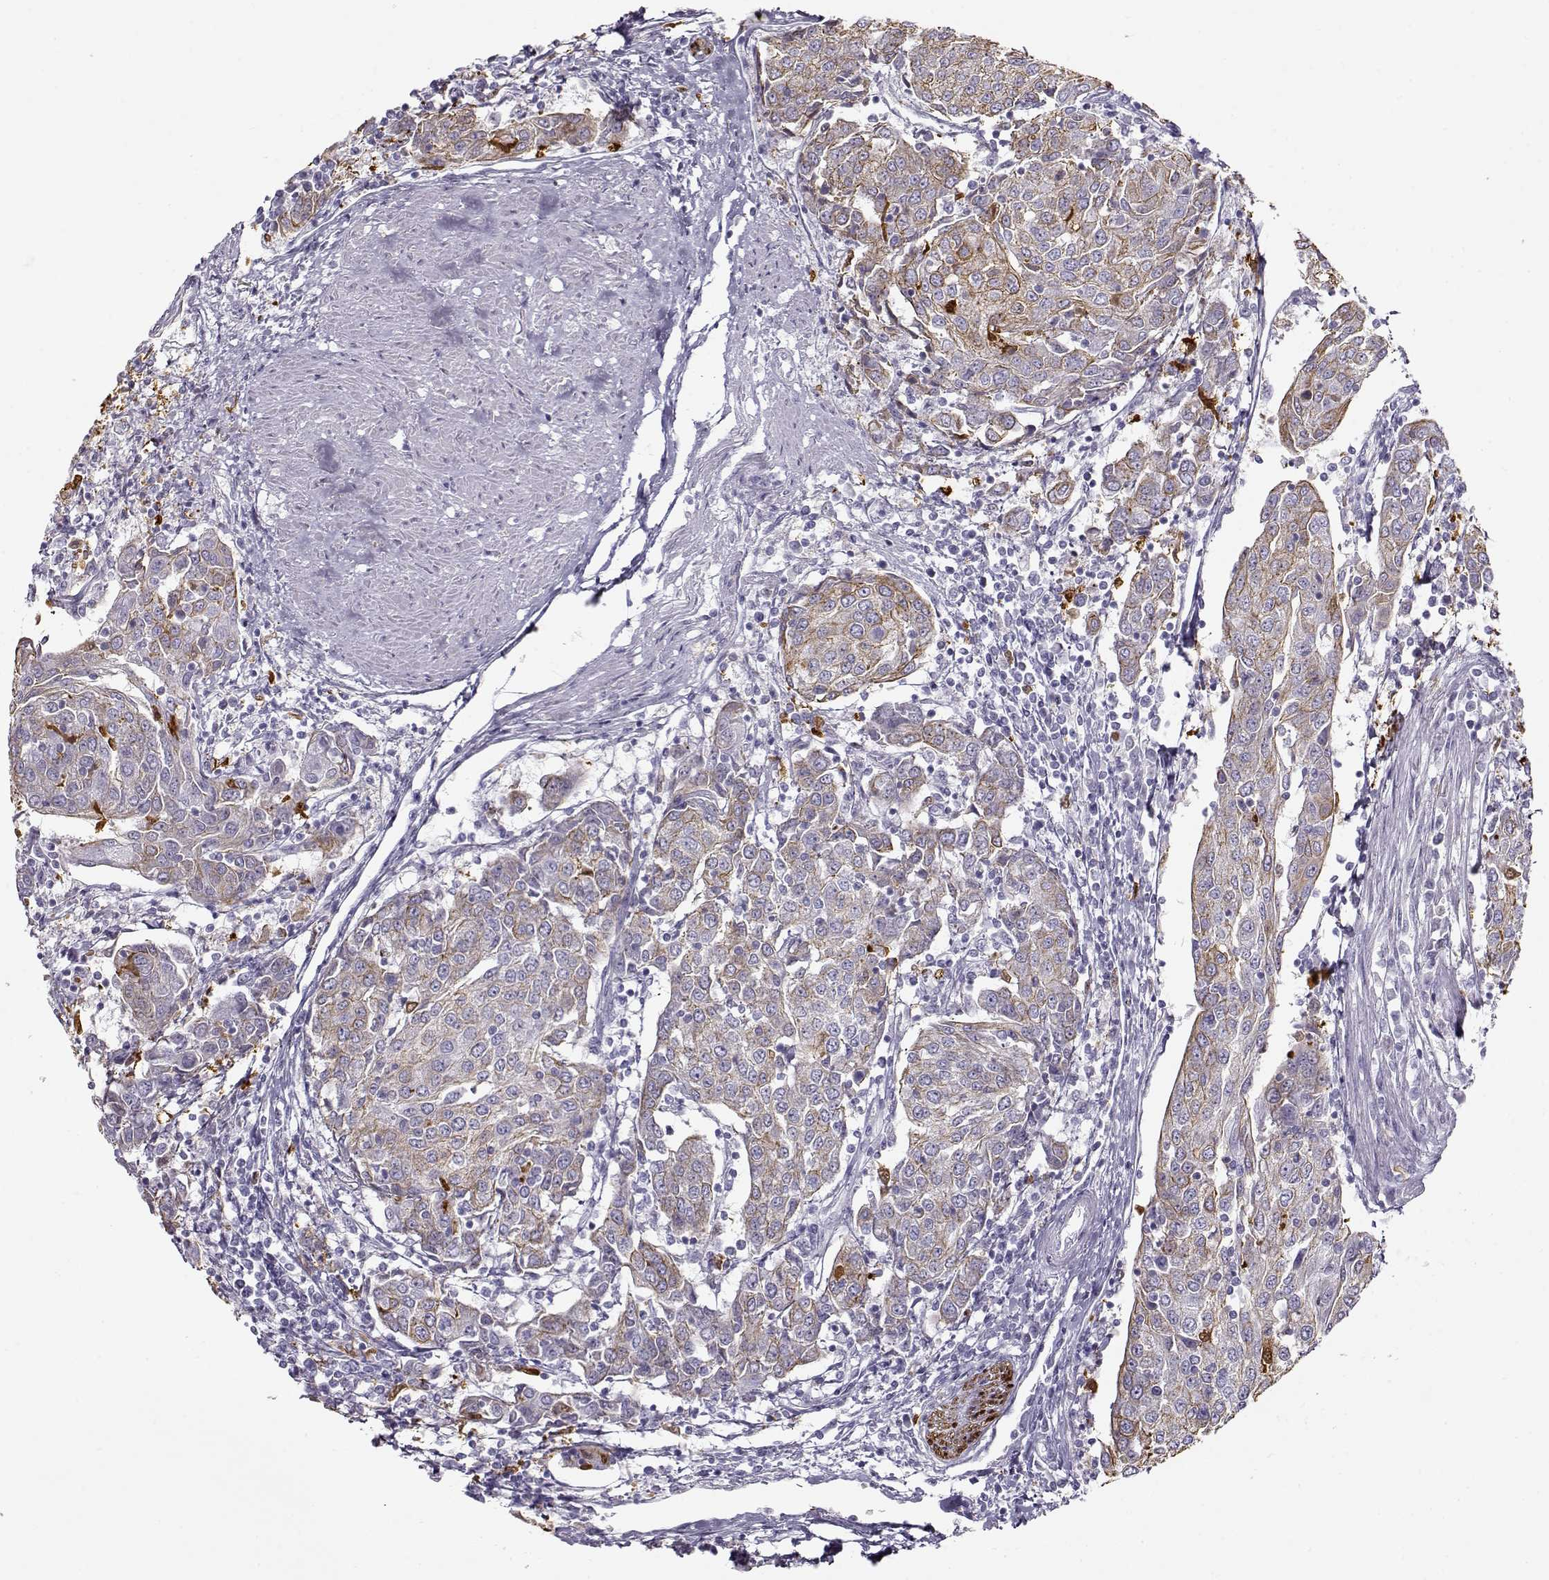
{"staining": {"intensity": "weak", "quantity": "<25%", "location": "cytoplasmic/membranous"}, "tissue": "urothelial cancer", "cell_type": "Tumor cells", "image_type": "cancer", "snomed": [{"axis": "morphology", "description": "Urothelial carcinoma, High grade"}, {"axis": "topography", "description": "Urinary bladder"}], "caption": "Immunohistochemical staining of high-grade urothelial carcinoma demonstrates no significant staining in tumor cells.", "gene": "S100B", "patient": {"sex": "female", "age": 85}}